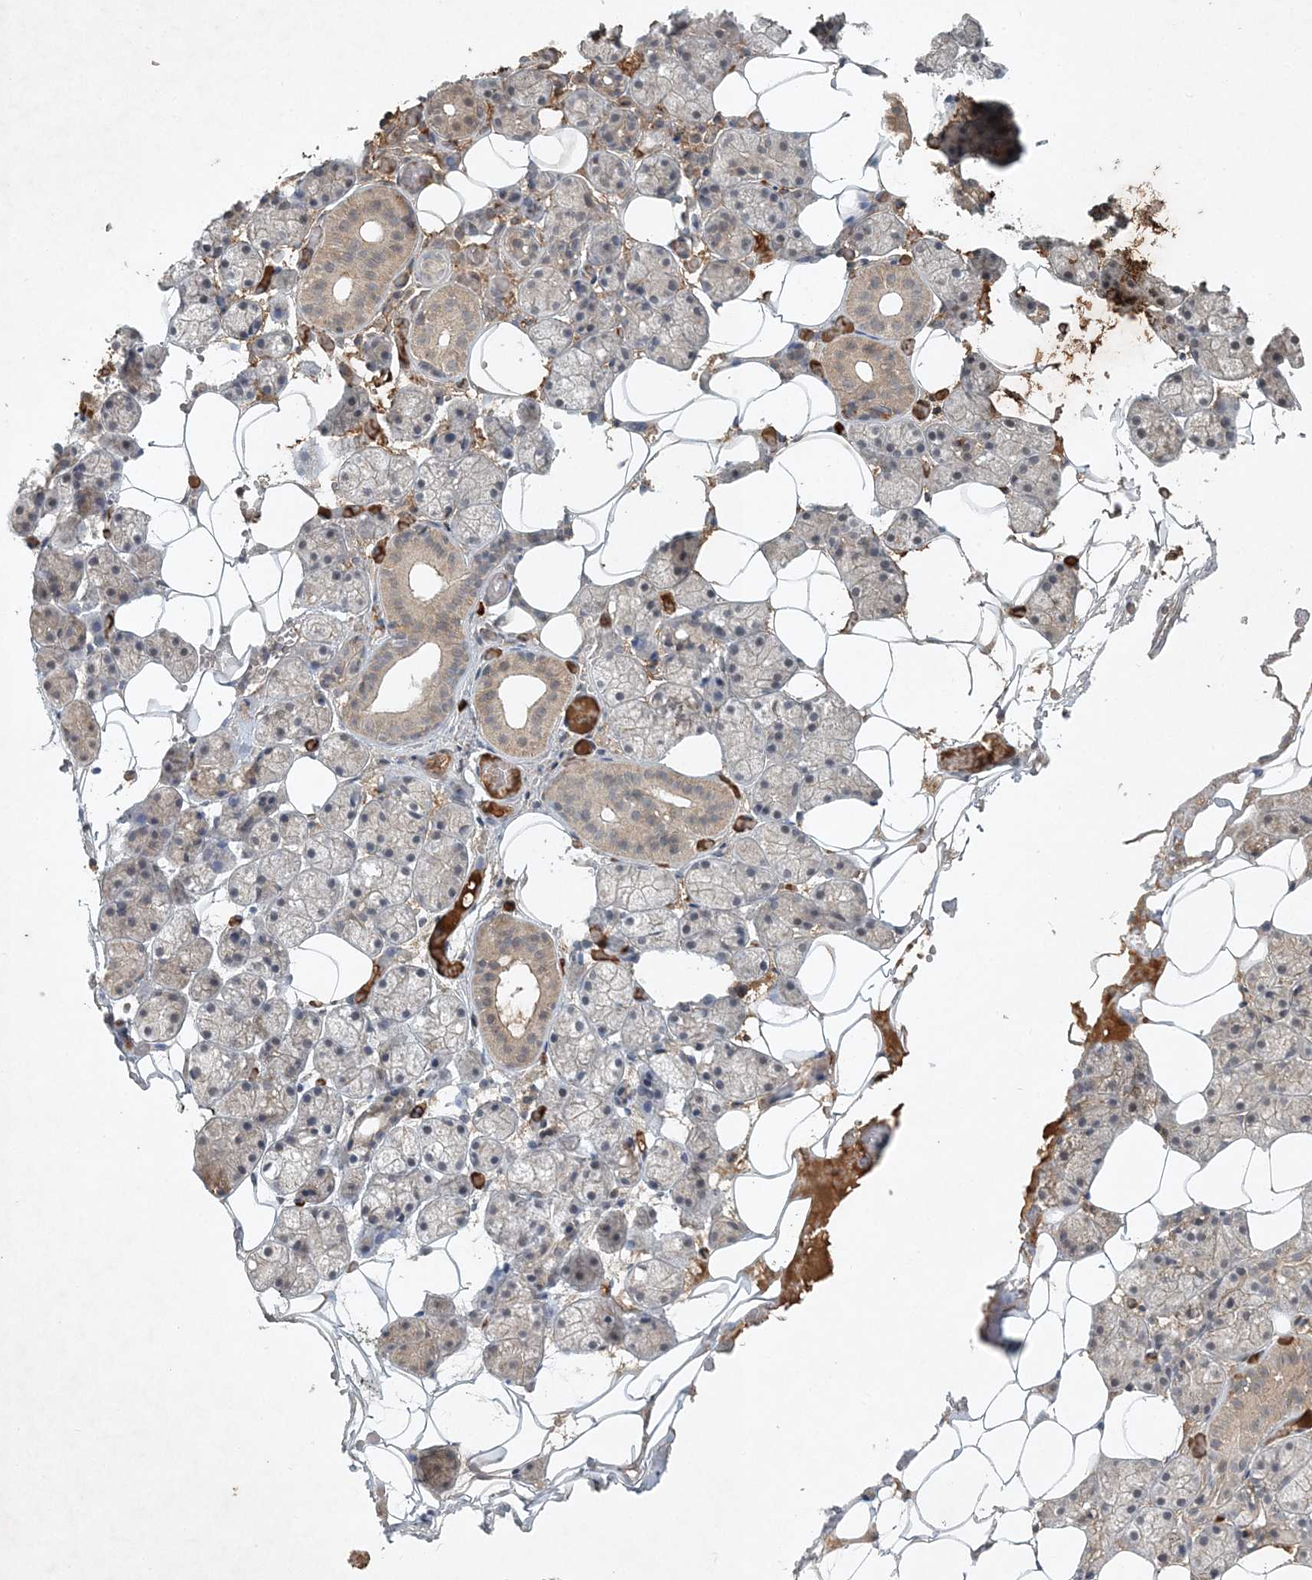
{"staining": {"intensity": "weak", "quantity": "<25%", "location": "cytoplasmic/membranous"}, "tissue": "salivary gland", "cell_type": "Glandular cells", "image_type": "normal", "snomed": [{"axis": "morphology", "description": "Normal tissue, NOS"}, {"axis": "topography", "description": "Salivary gland"}], "caption": "Glandular cells show no significant protein positivity in normal salivary gland. Nuclei are stained in blue.", "gene": "TNFAIP6", "patient": {"sex": "female", "age": 33}}